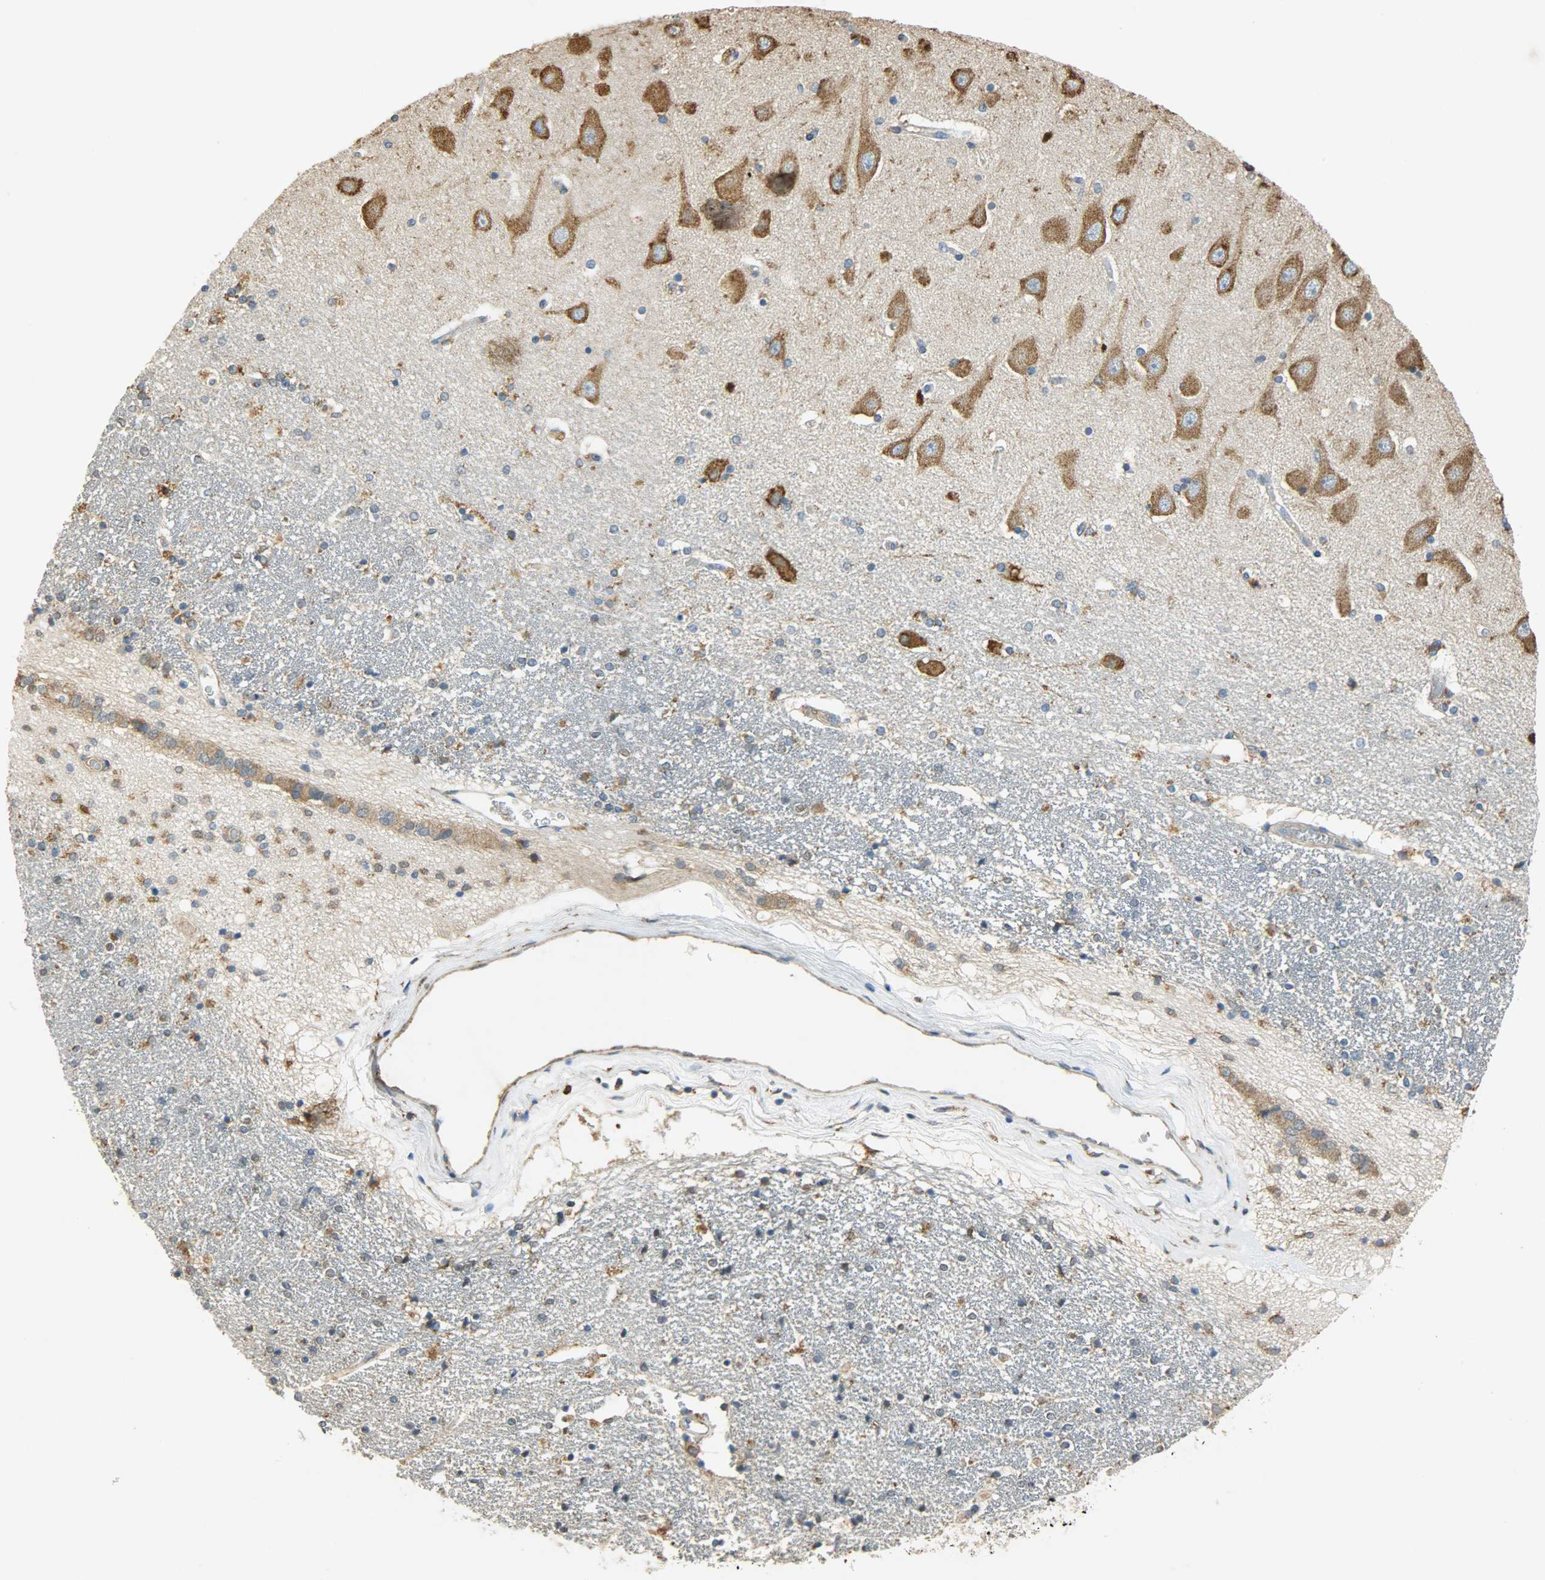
{"staining": {"intensity": "weak", "quantity": "25%-75%", "location": "cytoplasmic/membranous"}, "tissue": "hippocampus", "cell_type": "Glial cells", "image_type": "normal", "snomed": [{"axis": "morphology", "description": "Normal tissue, NOS"}, {"axis": "topography", "description": "Hippocampus"}], "caption": "Protein expression analysis of unremarkable human hippocampus reveals weak cytoplasmic/membranous positivity in about 25%-75% of glial cells.", "gene": "HSPA5", "patient": {"sex": "female", "age": 54}}